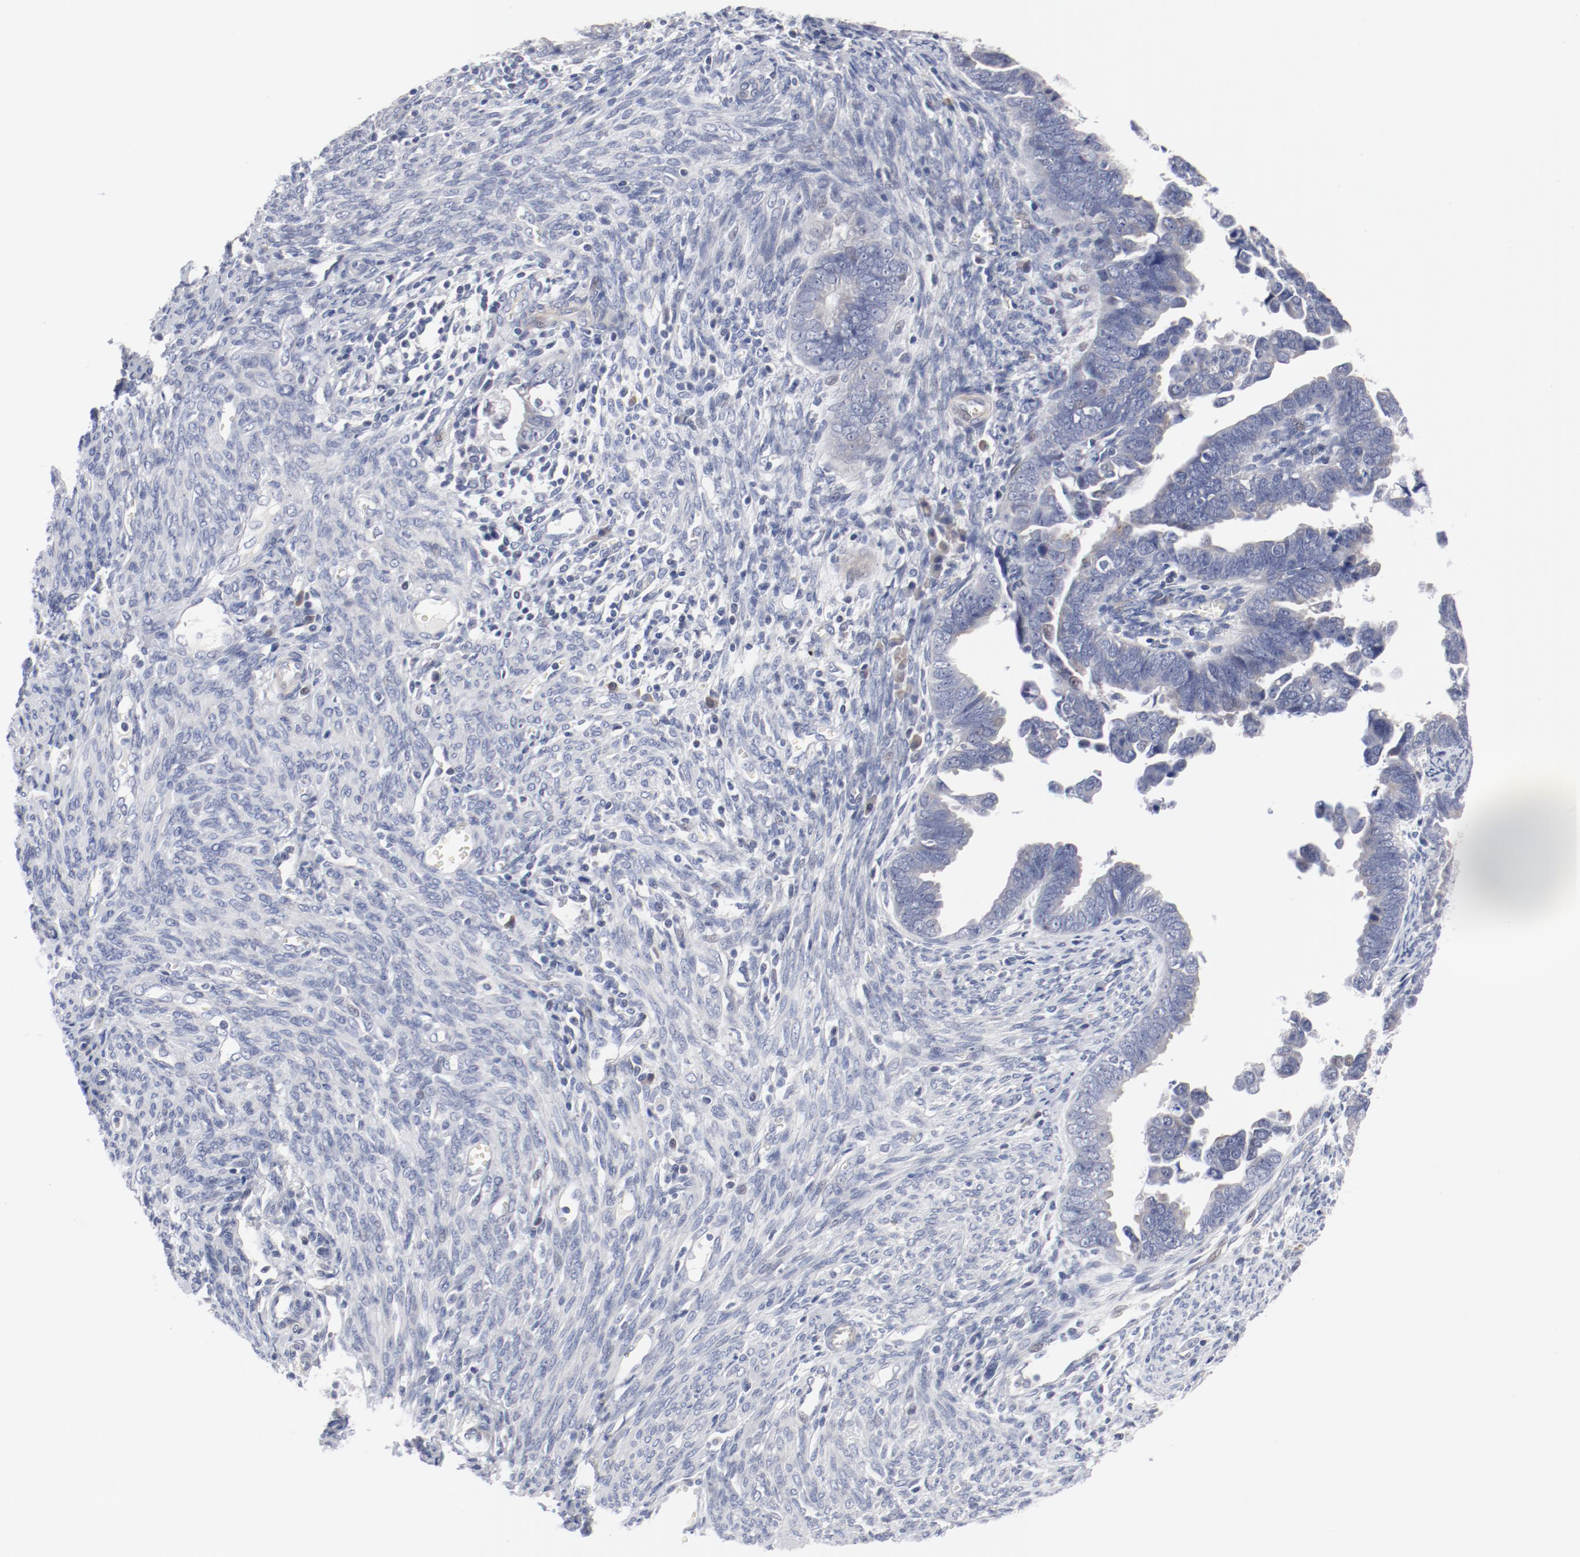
{"staining": {"intensity": "negative", "quantity": "none", "location": "none"}, "tissue": "endometrial cancer", "cell_type": "Tumor cells", "image_type": "cancer", "snomed": [{"axis": "morphology", "description": "Adenocarcinoma, NOS"}, {"axis": "topography", "description": "Endometrium"}], "caption": "The micrograph shows no significant positivity in tumor cells of endometrial cancer.", "gene": "KCNK13", "patient": {"sex": "female", "age": 75}}